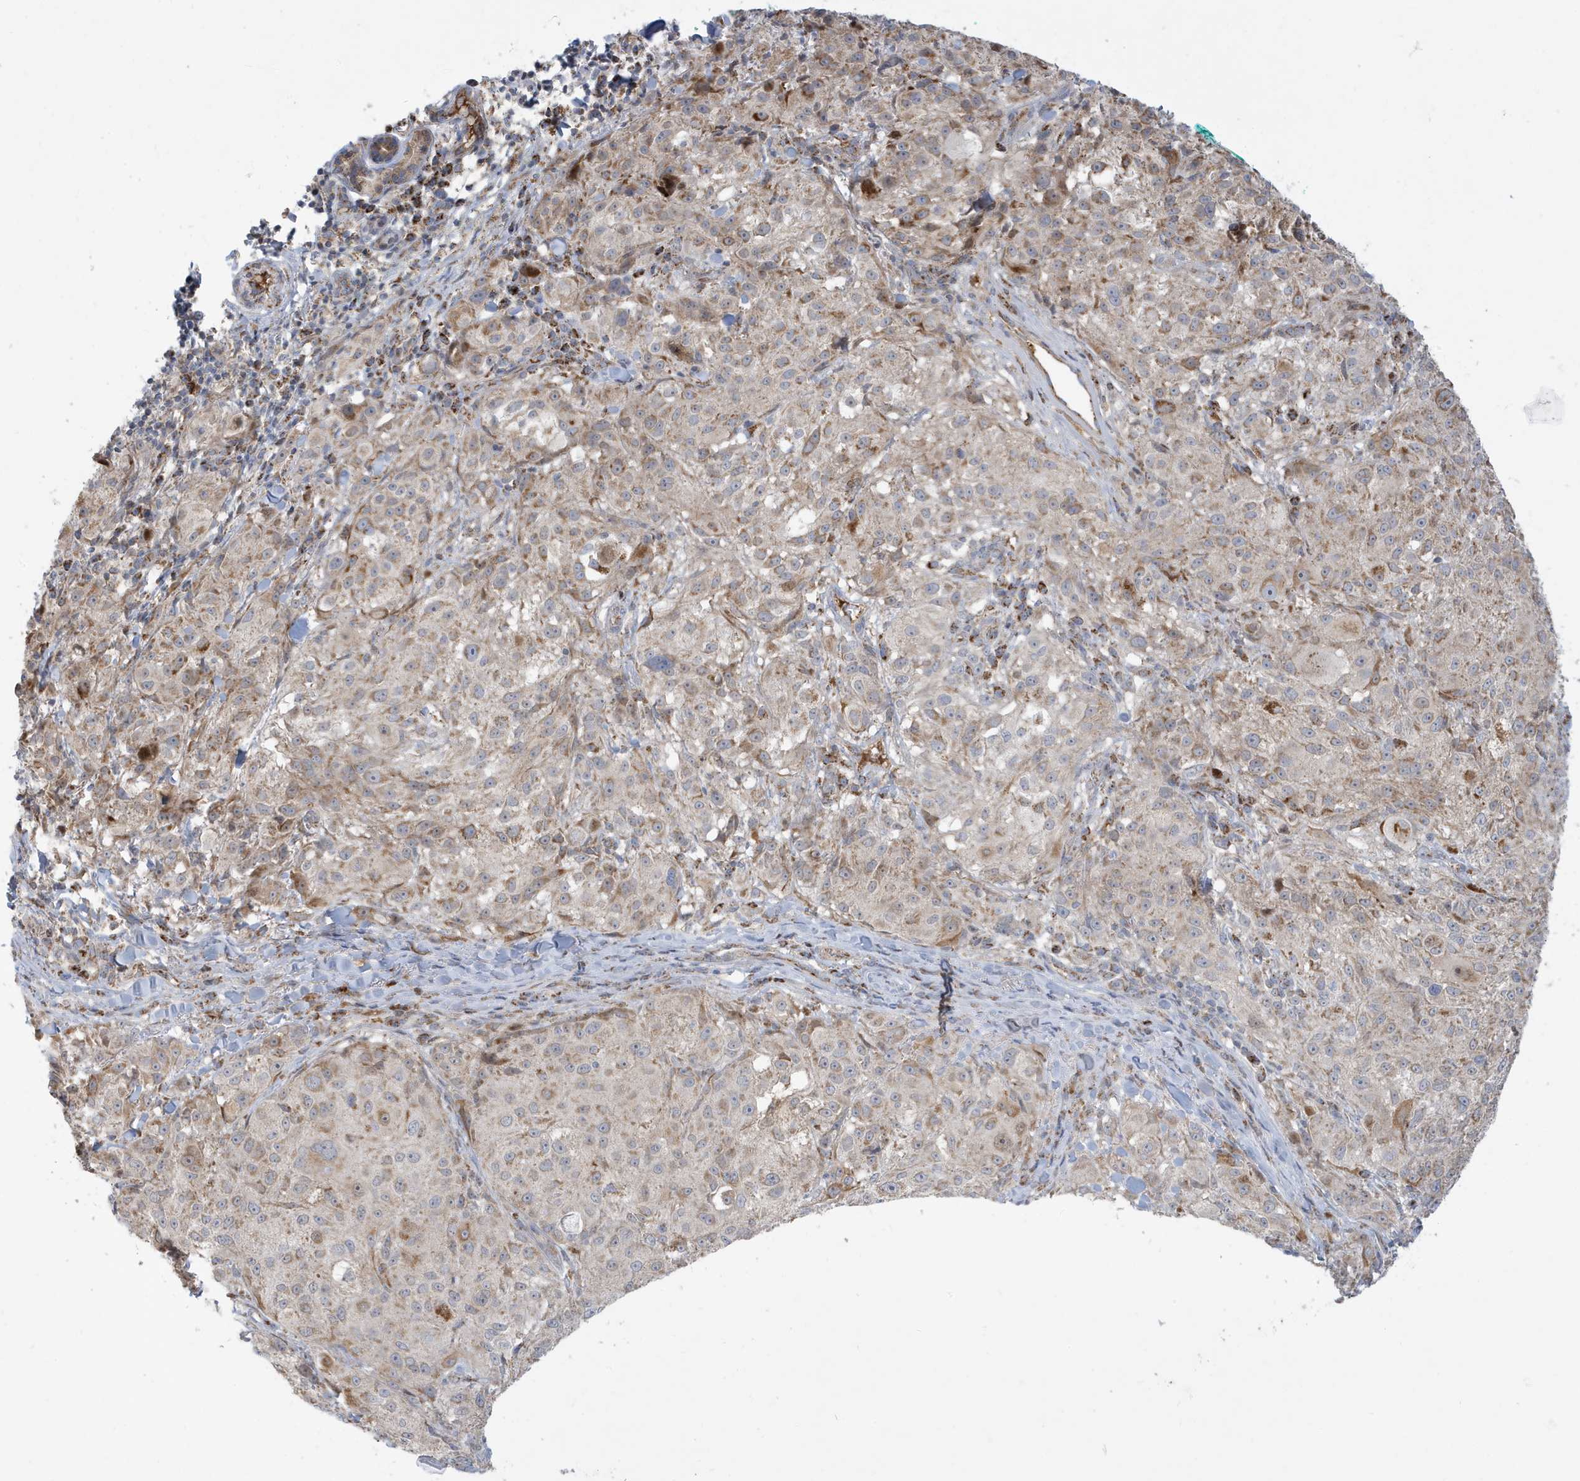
{"staining": {"intensity": "moderate", "quantity": "<25%", "location": "cytoplasmic/membranous"}, "tissue": "melanoma", "cell_type": "Tumor cells", "image_type": "cancer", "snomed": [{"axis": "morphology", "description": "Necrosis, NOS"}, {"axis": "morphology", "description": "Malignant melanoma, NOS"}, {"axis": "topography", "description": "Skin"}], "caption": "Malignant melanoma stained with immunohistochemistry exhibits moderate cytoplasmic/membranous positivity in about <25% of tumor cells. The staining was performed using DAB to visualize the protein expression in brown, while the nuclei were stained in blue with hematoxylin (Magnification: 20x).", "gene": "IFT57", "patient": {"sex": "female", "age": 87}}